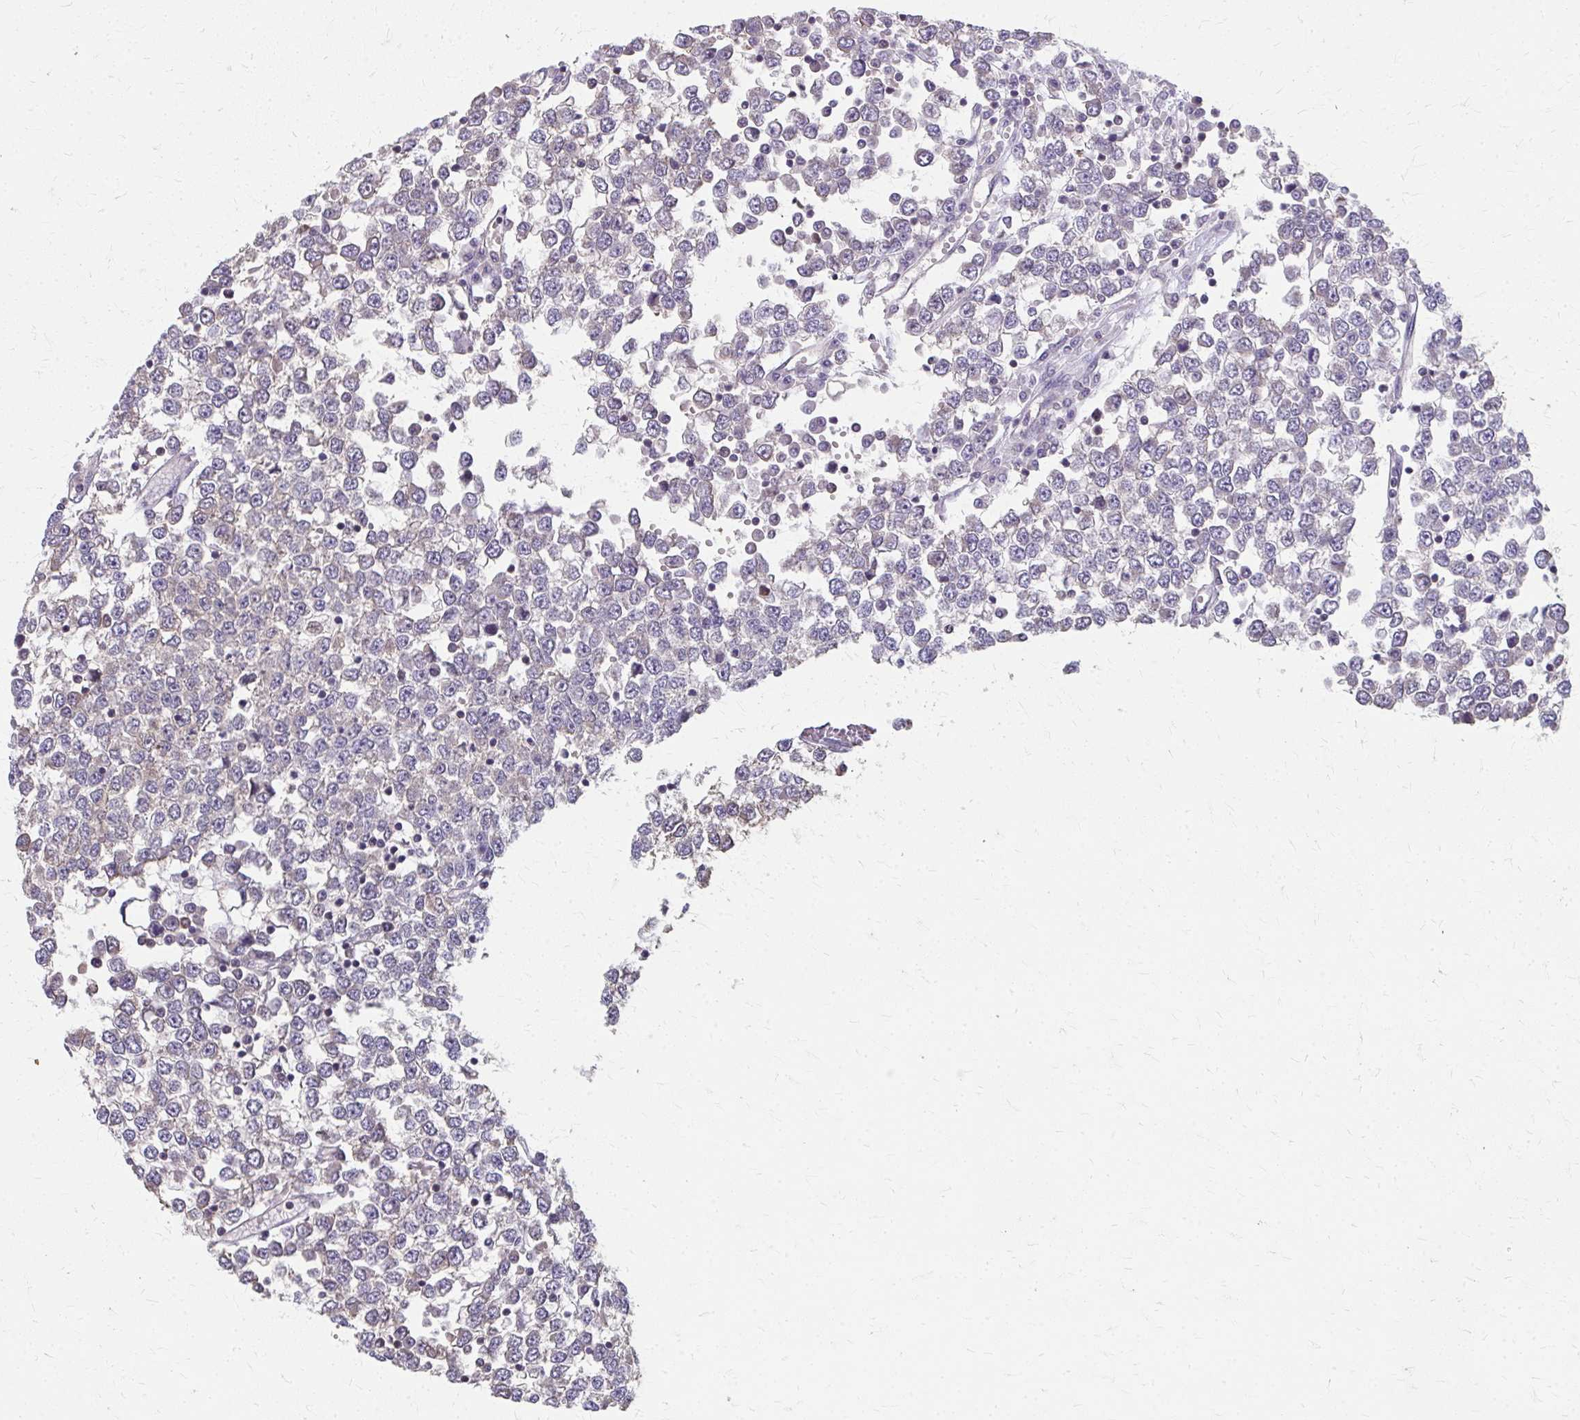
{"staining": {"intensity": "weak", "quantity": "<25%", "location": "cytoplasmic/membranous"}, "tissue": "testis cancer", "cell_type": "Tumor cells", "image_type": "cancer", "snomed": [{"axis": "morphology", "description": "Seminoma, NOS"}, {"axis": "topography", "description": "Testis"}], "caption": "This micrograph is of testis seminoma stained with immunohistochemistry (IHC) to label a protein in brown with the nuclei are counter-stained blue. There is no staining in tumor cells.", "gene": "RABGAP1L", "patient": {"sex": "male", "age": 65}}